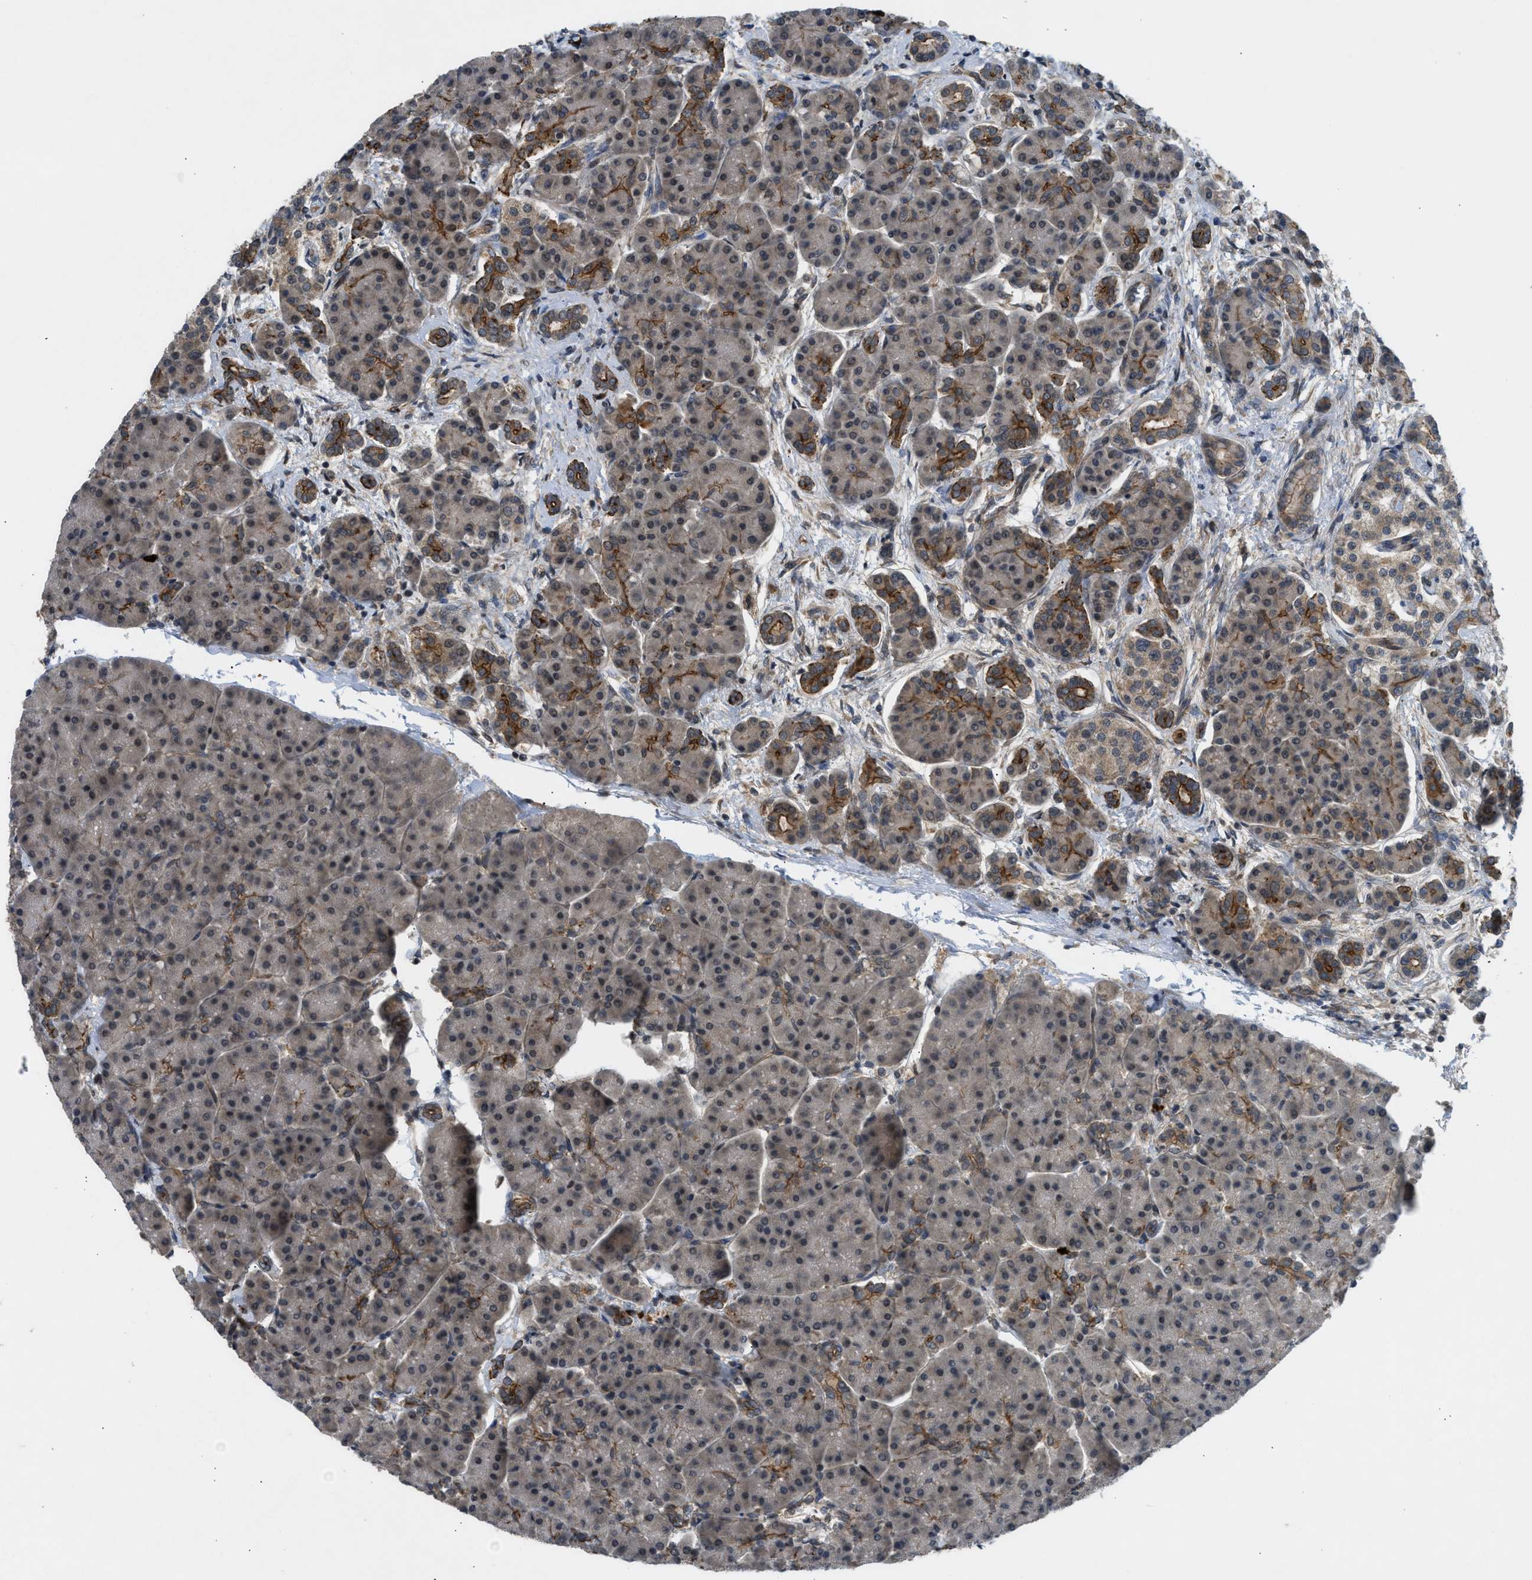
{"staining": {"intensity": "moderate", "quantity": "25%-75%", "location": "cytoplasmic/membranous"}, "tissue": "pancreas", "cell_type": "Exocrine glandular cells", "image_type": "normal", "snomed": [{"axis": "morphology", "description": "Normal tissue, NOS"}, {"axis": "topography", "description": "Pancreas"}], "caption": "Immunohistochemical staining of normal pancreas shows moderate cytoplasmic/membranous protein staining in about 25%-75% of exocrine glandular cells.", "gene": "ADCY8", "patient": {"sex": "female", "age": 70}}